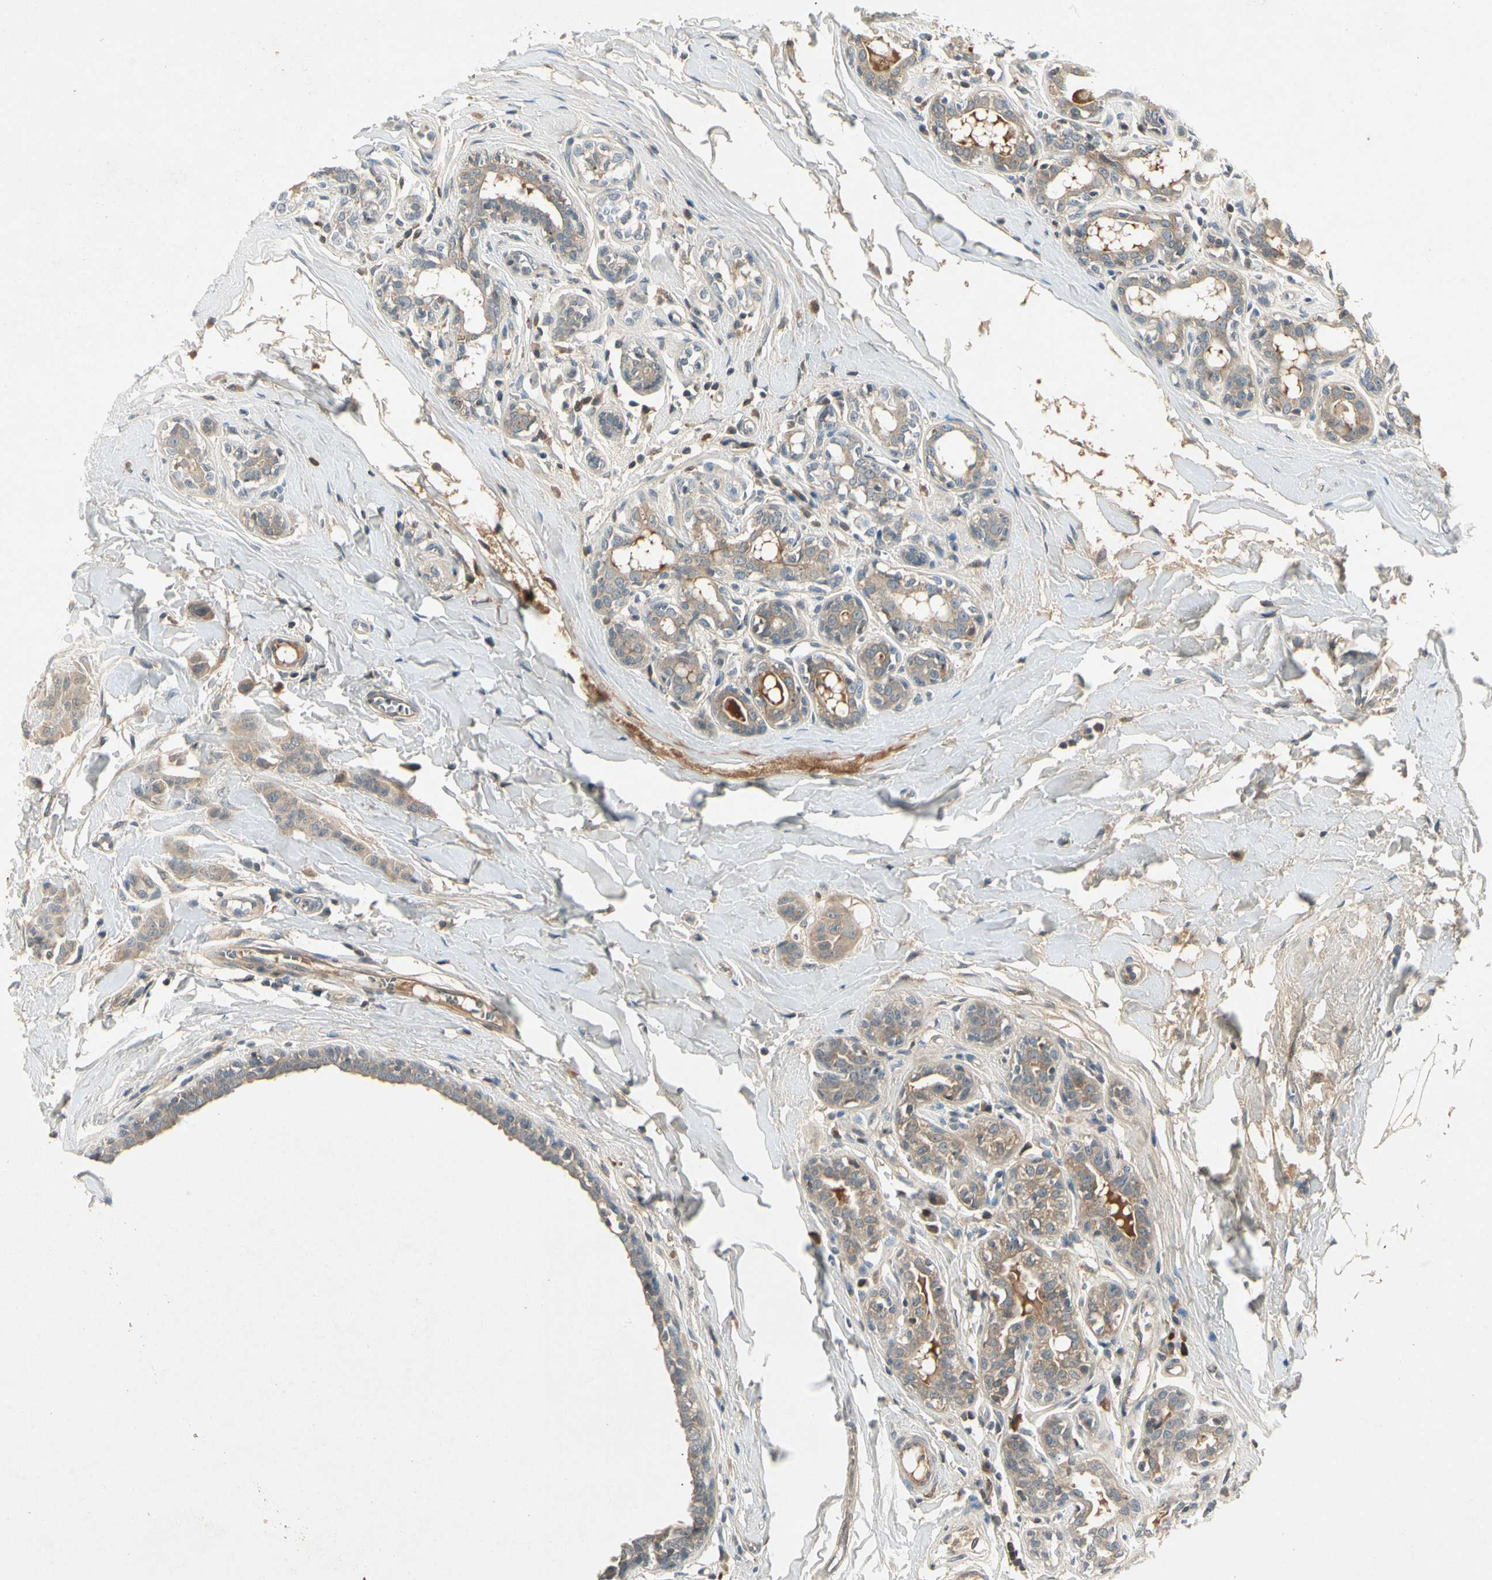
{"staining": {"intensity": "weak", "quantity": ">75%", "location": "cytoplasmic/membranous"}, "tissue": "breast cancer", "cell_type": "Tumor cells", "image_type": "cancer", "snomed": [{"axis": "morphology", "description": "Normal tissue, NOS"}, {"axis": "morphology", "description": "Duct carcinoma"}, {"axis": "topography", "description": "Breast"}], "caption": "Immunohistochemistry (IHC) micrograph of breast invasive ductal carcinoma stained for a protein (brown), which demonstrates low levels of weak cytoplasmic/membranous expression in approximately >75% of tumor cells.", "gene": "CCL4", "patient": {"sex": "female", "age": 40}}